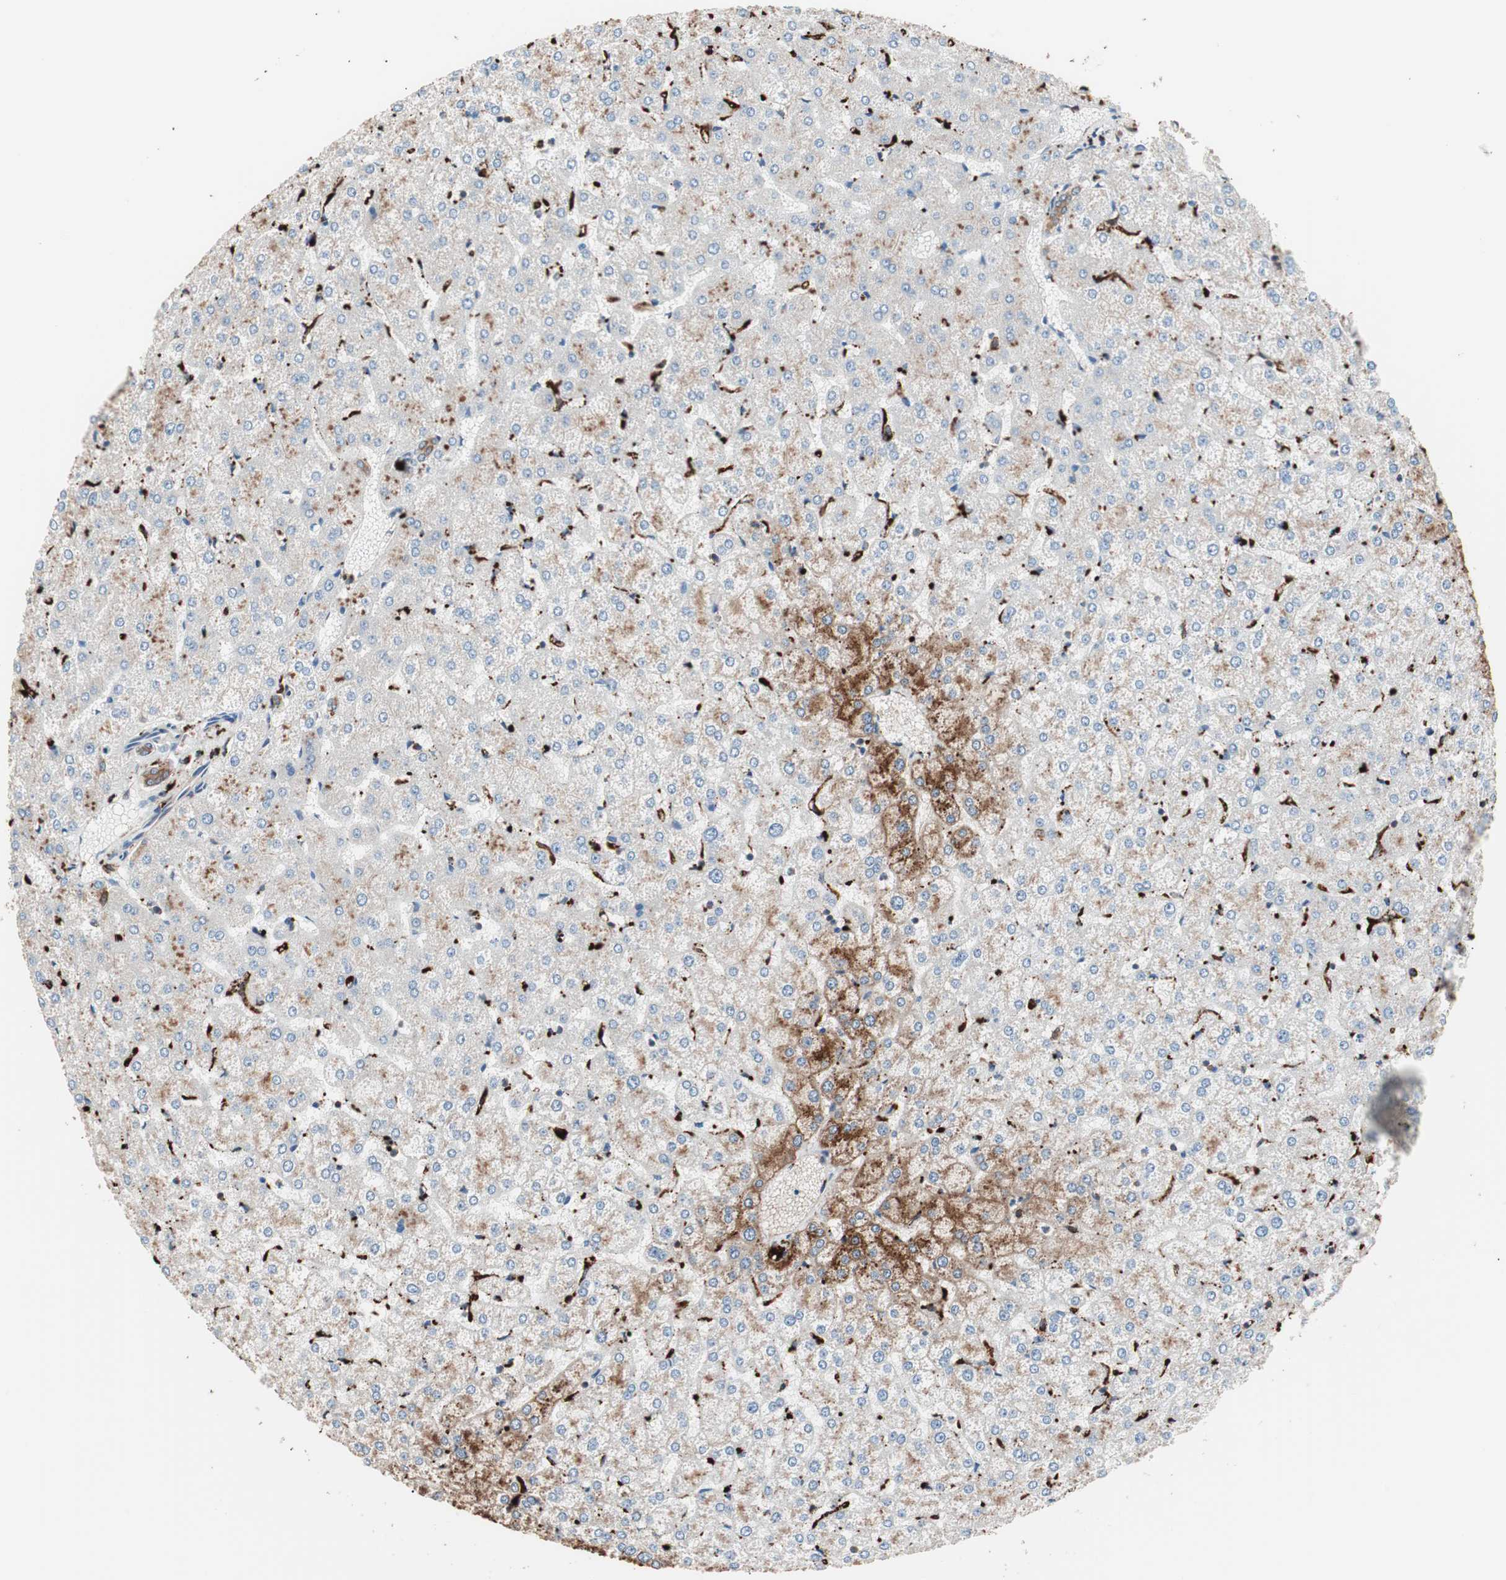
{"staining": {"intensity": "moderate", "quantity": ">75%", "location": "cytoplasmic/membranous"}, "tissue": "liver", "cell_type": "Cholangiocytes", "image_type": "normal", "snomed": [{"axis": "morphology", "description": "Normal tissue, NOS"}, {"axis": "topography", "description": "Liver"}], "caption": "Immunohistochemical staining of normal human liver exhibits moderate cytoplasmic/membranous protein staining in approximately >75% of cholangiocytes. The staining is performed using DAB brown chromogen to label protein expression. The nuclei are counter-stained blue using hematoxylin.", "gene": "CCT3", "patient": {"sex": "female", "age": 32}}